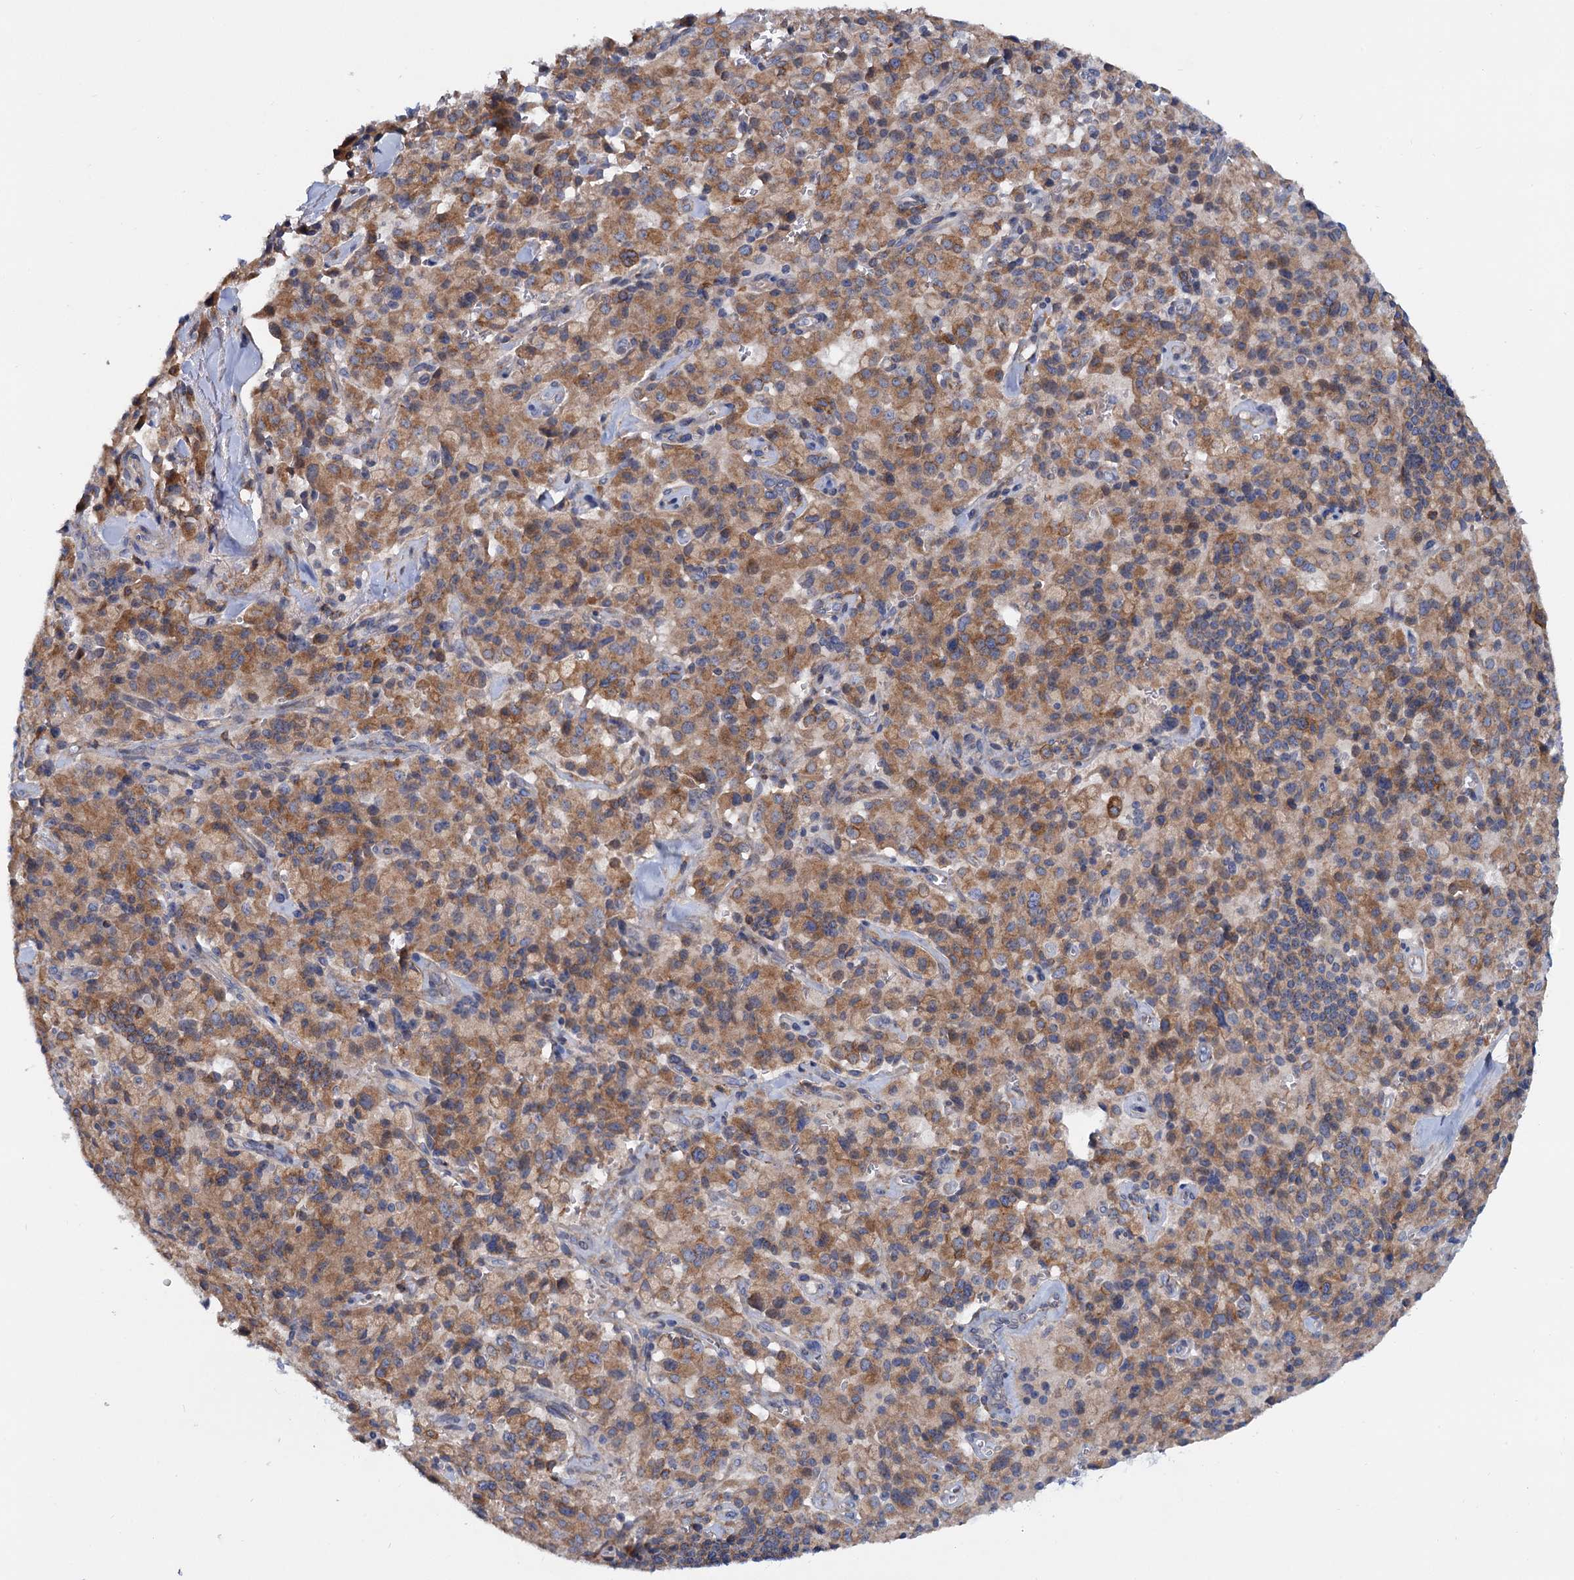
{"staining": {"intensity": "moderate", "quantity": ">75%", "location": "cytoplasmic/membranous"}, "tissue": "pancreatic cancer", "cell_type": "Tumor cells", "image_type": "cancer", "snomed": [{"axis": "morphology", "description": "Adenocarcinoma, NOS"}, {"axis": "topography", "description": "Pancreas"}], "caption": "Immunohistochemistry (DAB) staining of pancreatic adenocarcinoma shows moderate cytoplasmic/membranous protein expression in approximately >75% of tumor cells.", "gene": "LRCH4", "patient": {"sex": "male", "age": 65}}